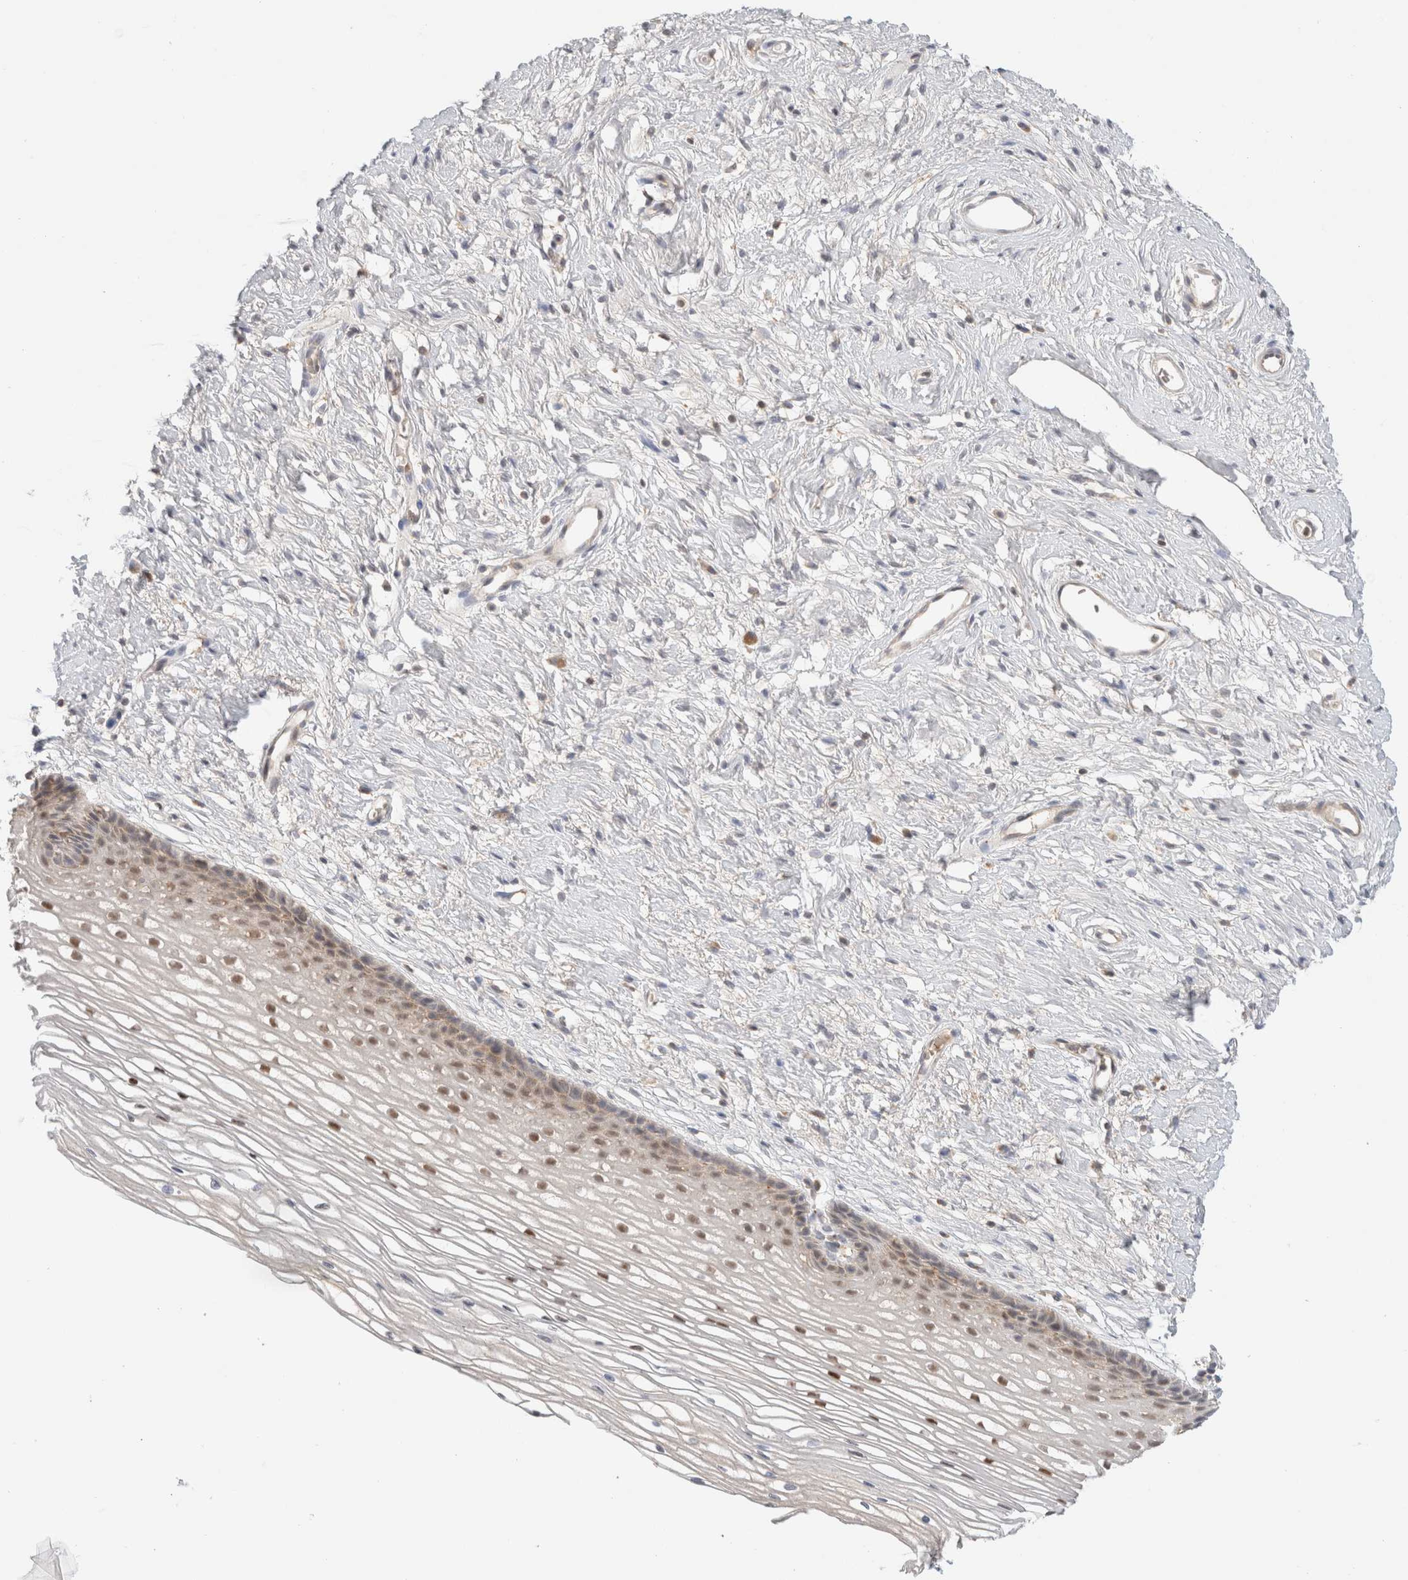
{"staining": {"intensity": "weak", "quantity": ">75%", "location": "cytoplasmic/membranous"}, "tissue": "cervix", "cell_type": "Glandular cells", "image_type": "normal", "snomed": [{"axis": "morphology", "description": "Normal tissue, NOS"}, {"axis": "topography", "description": "Cervix"}], "caption": "Protein staining of unremarkable cervix shows weak cytoplasmic/membranous positivity in about >75% of glandular cells. (DAB (3,3'-diaminobenzidine) IHC, brown staining for protein, blue staining for nuclei).", "gene": "MRM3", "patient": {"sex": "female", "age": 77}}